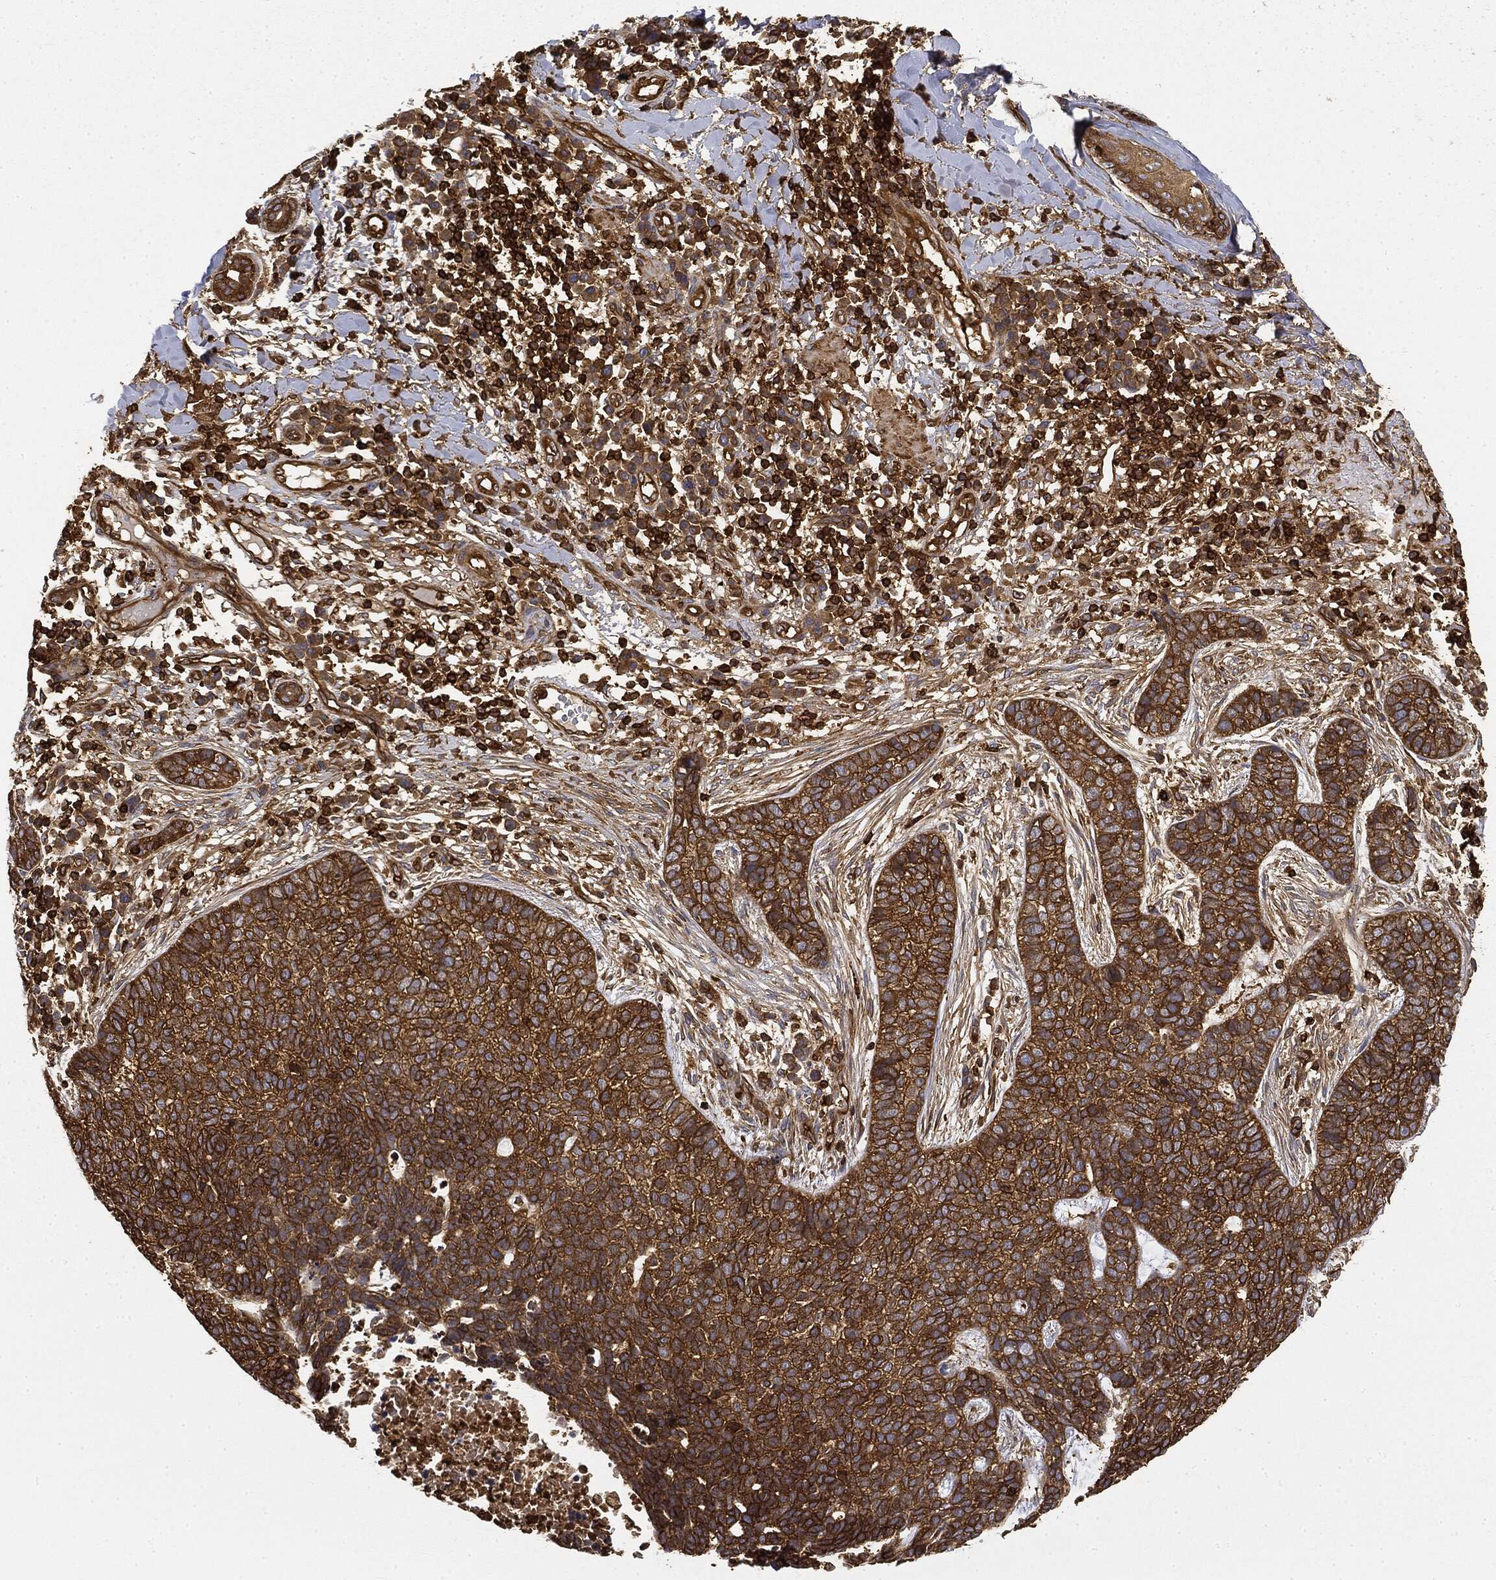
{"staining": {"intensity": "strong", "quantity": ">75%", "location": "cytoplasmic/membranous"}, "tissue": "skin cancer", "cell_type": "Tumor cells", "image_type": "cancer", "snomed": [{"axis": "morphology", "description": "Squamous cell carcinoma, NOS"}, {"axis": "topography", "description": "Skin"}], "caption": "Skin squamous cell carcinoma was stained to show a protein in brown. There is high levels of strong cytoplasmic/membranous expression in approximately >75% of tumor cells. Nuclei are stained in blue.", "gene": "WDR1", "patient": {"sex": "male", "age": 88}}